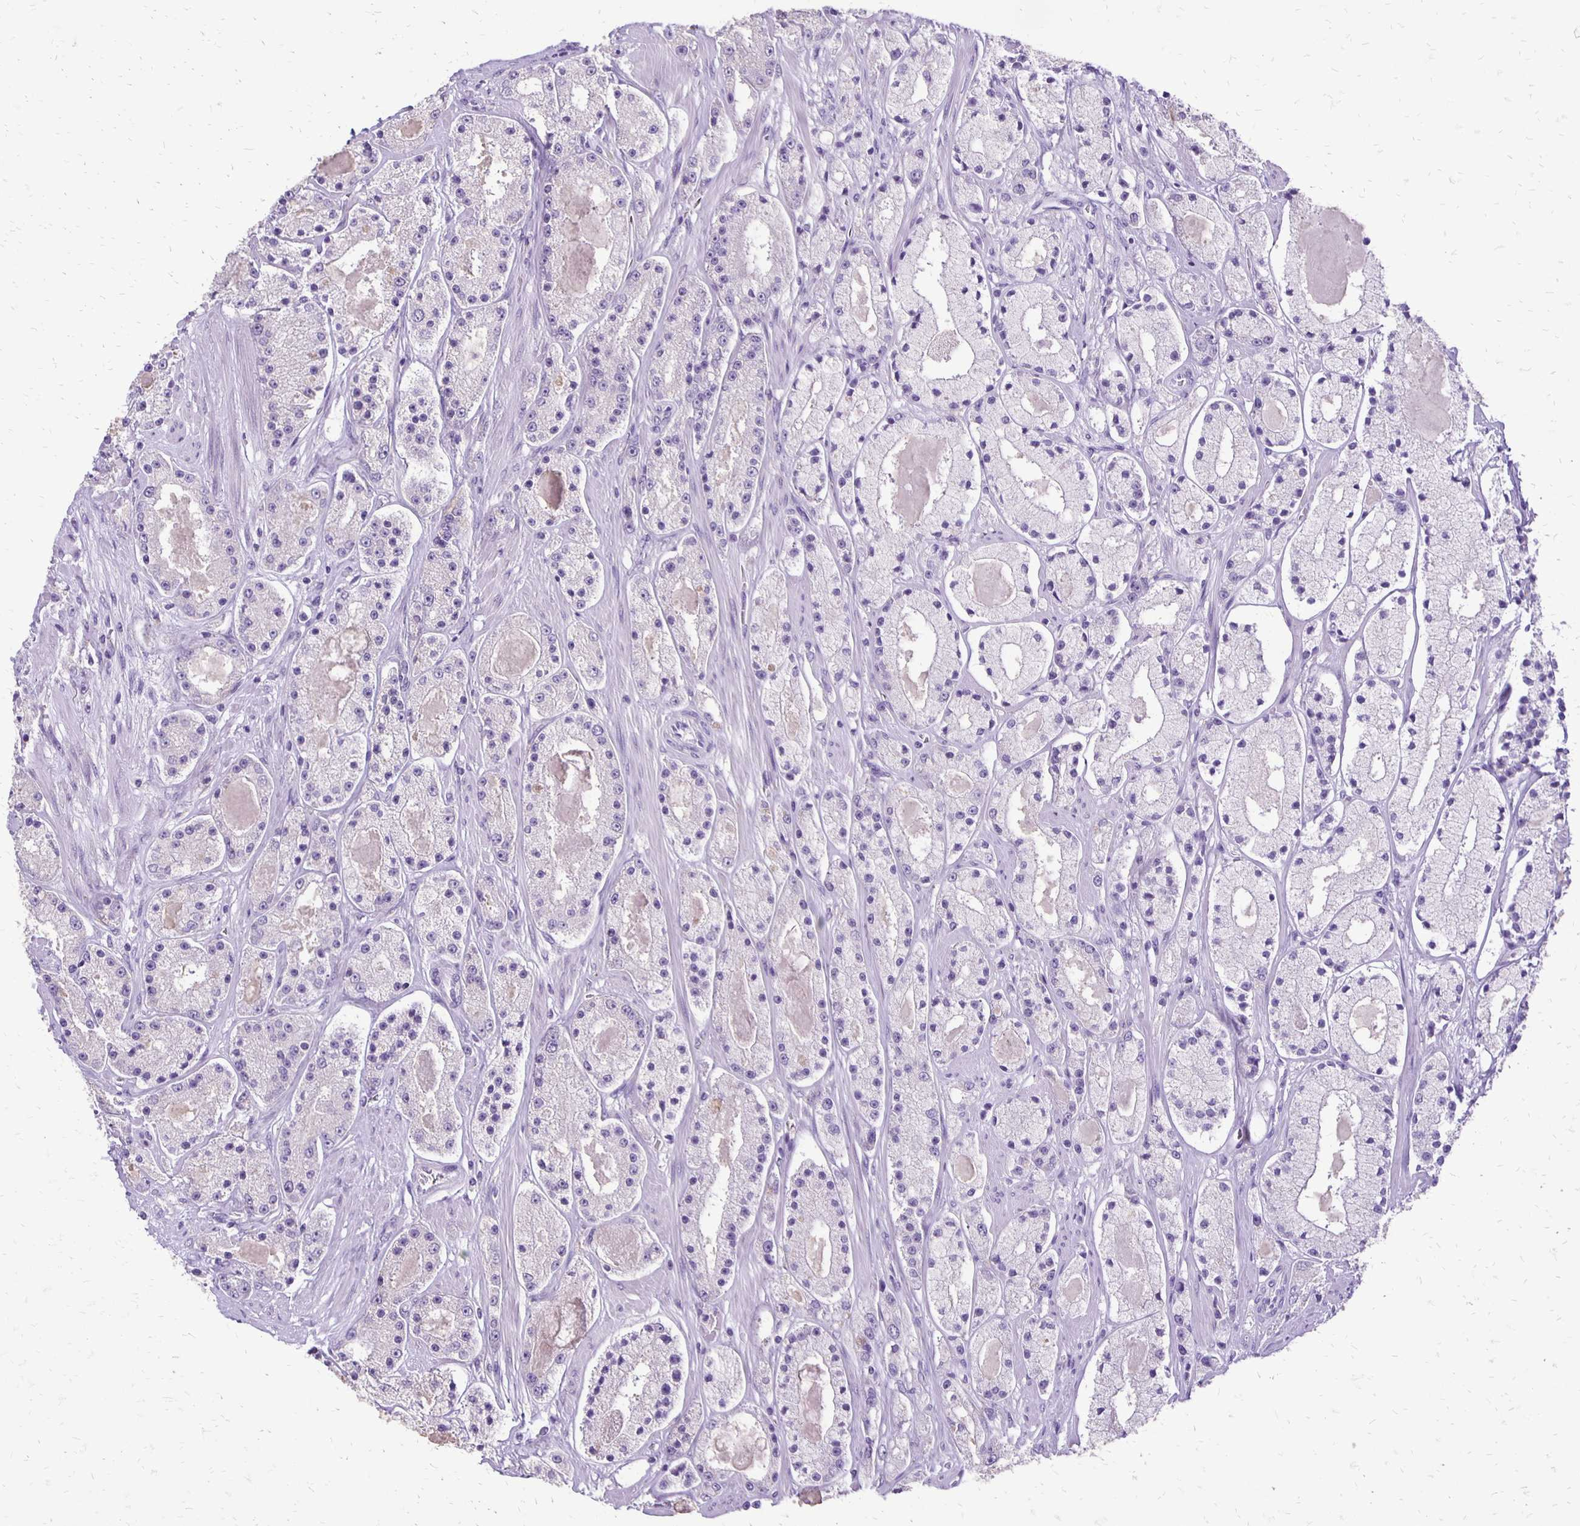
{"staining": {"intensity": "negative", "quantity": "none", "location": "none"}, "tissue": "prostate cancer", "cell_type": "Tumor cells", "image_type": "cancer", "snomed": [{"axis": "morphology", "description": "Adenocarcinoma, High grade"}, {"axis": "topography", "description": "Prostate"}], "caption": "DAB immunohistochemical staining of human prostate cancer demonstrates no significant positivity in tumor cells.", "gene": "ANKRD45", "patient": {"sex": "male", "age": 67}}